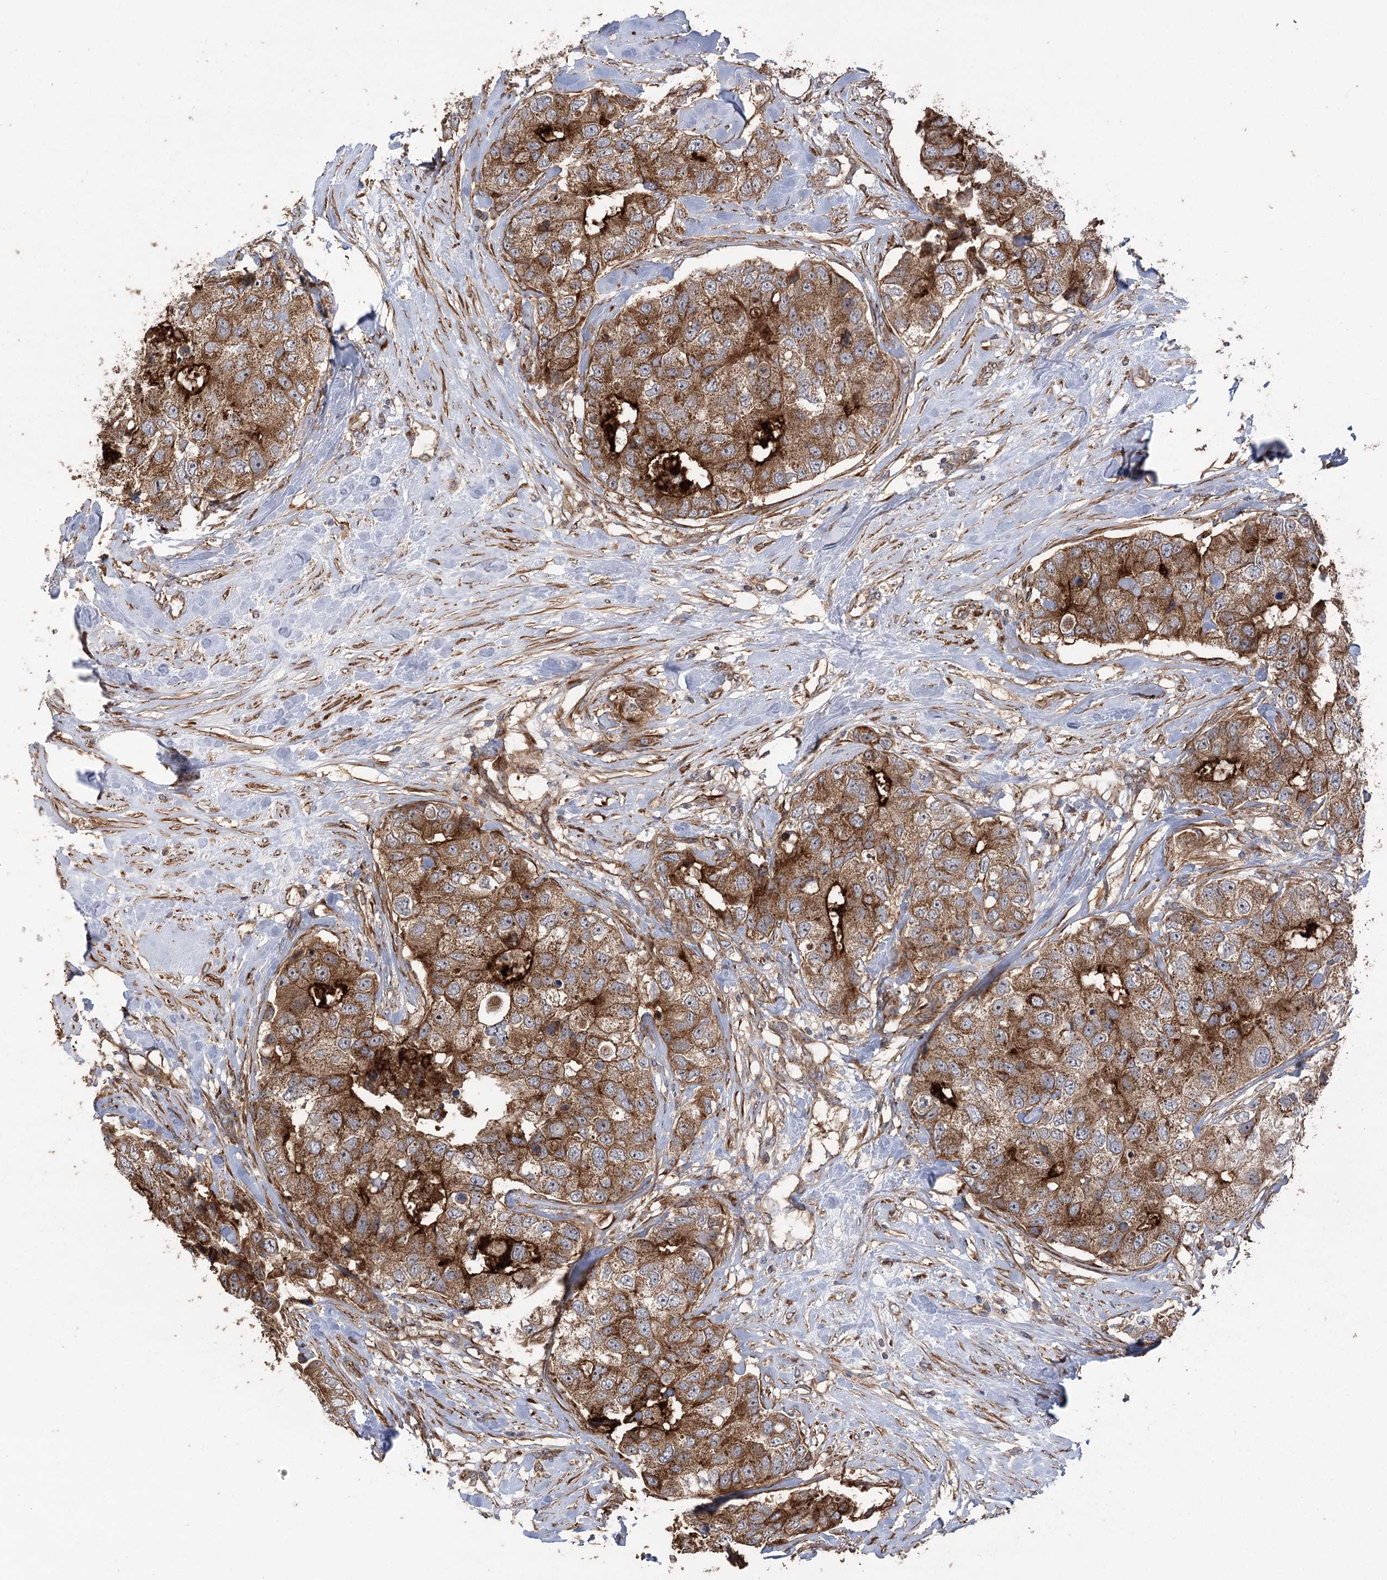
{"staining": {"intensity": "strong", "quantity": ">75%", "location": "cytoplasmic/membranous"}, "tissue": "breast cancer", "cell_type": "Tumor cells", "image_type": "cancer", "snomed": [{"axis": "morphology", "description": "Duct carcinoma"}, {"axis": "topography", "description": "Breast"}], "caption": "Strong cytoplasmic/membranous staining for a protein is identified in about >75% of tumor cells of breast cancer (invasive ductal carcinoma) using immunohistochemistry.", "gene": "RWDD4", "patient": {"sex": "female", "age": 62}}